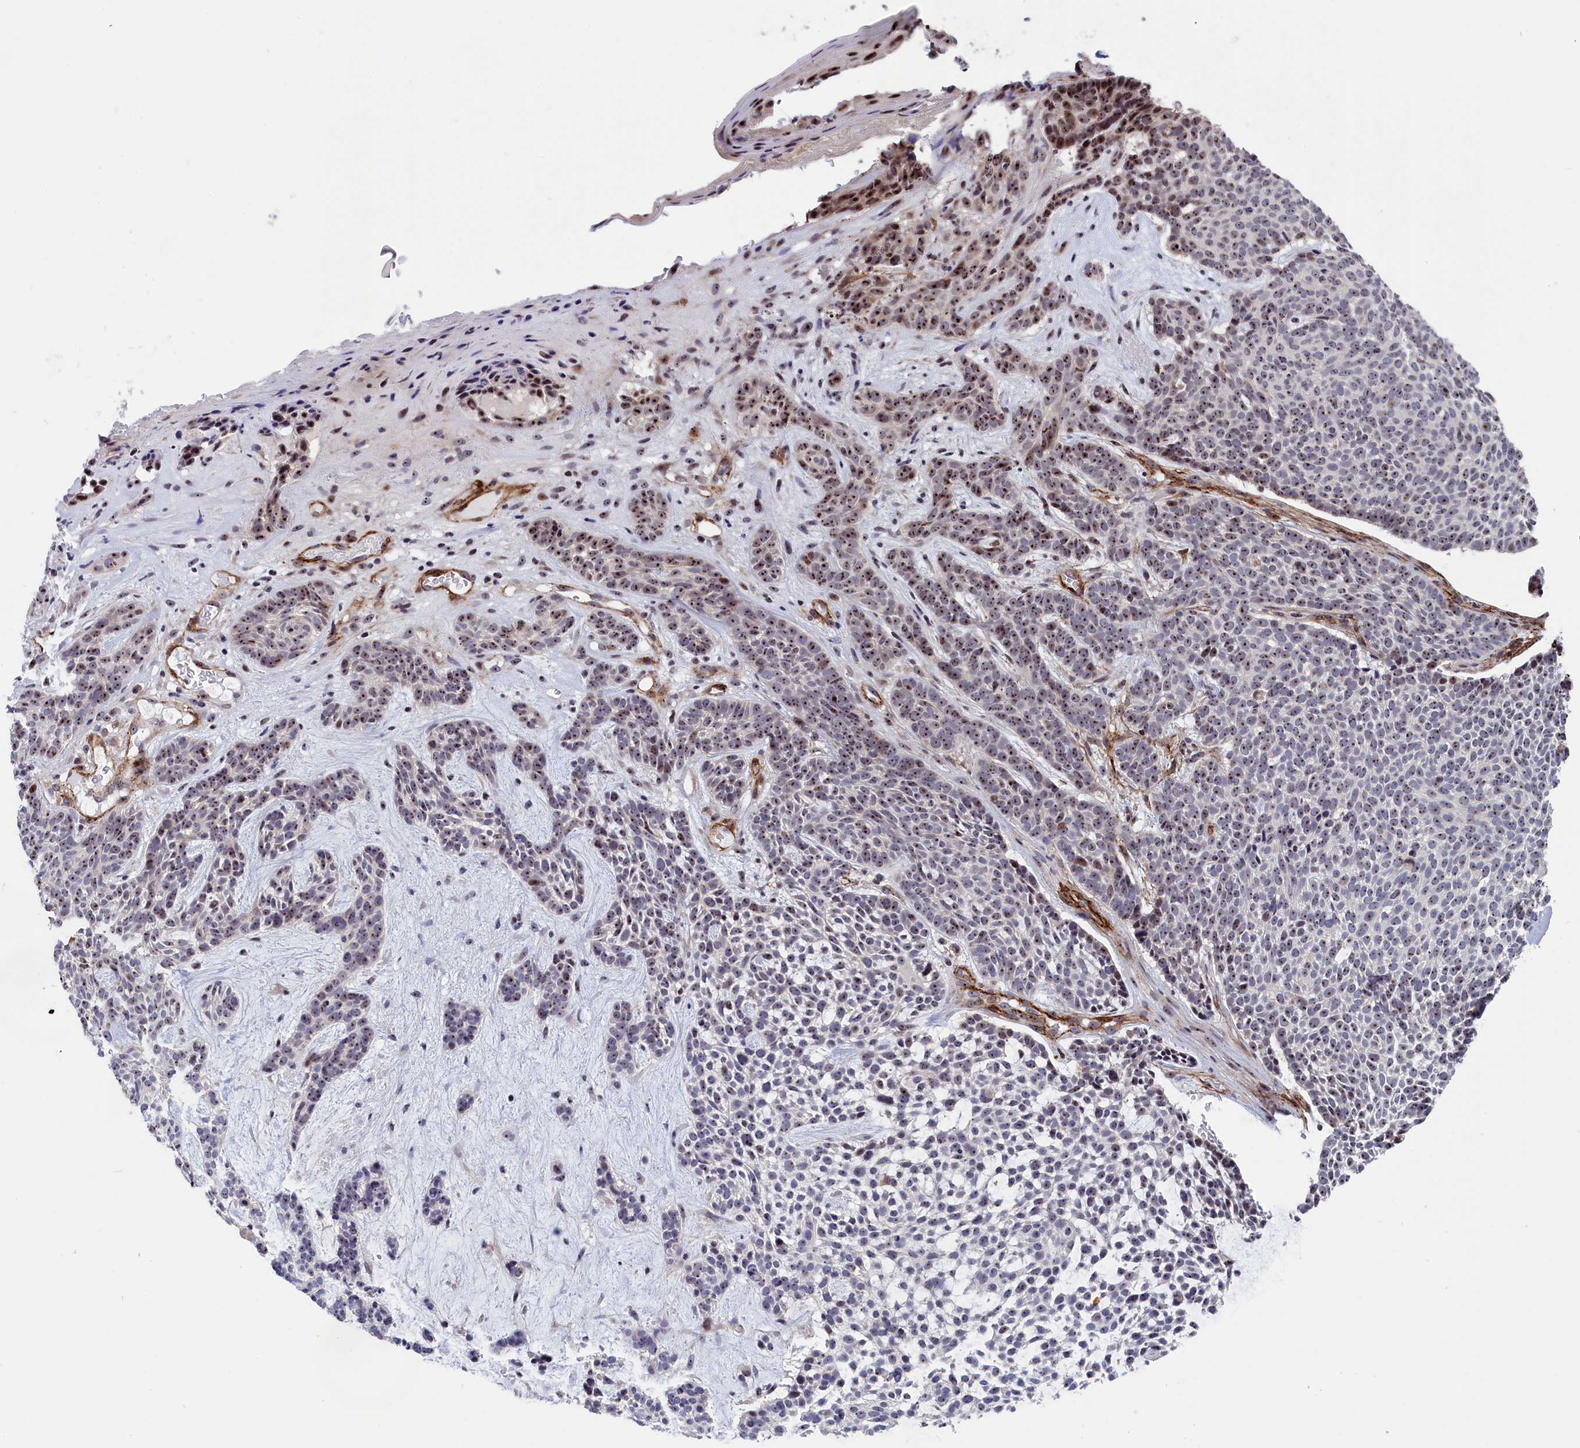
{"staining": {"intensity": "moderate", "quantity": "<25%", "location": "nuclear"}, "tissue": "skin cancer", "cell_type": "Tumor cells", "image_type": "cancer", "snomed": [{"axis": "morphology", "description": "Basal cell carcinoma"}, {"axis": "topography", "description": "Skin"}], "caption": "Immunohistochemistry (DAB) staining of skin basal cell carcinoma exhibits moderate nuclear protein expression in approximately <25% of tumor cells. The staining is performed using DAB (3,3'-diaminobenzidine) brown chromogen to label protein expression. The nuclei are counter-stained blue using hematoxylin.", "gene": "PPAN", "patient": {"sex": "male", "age": 71}}